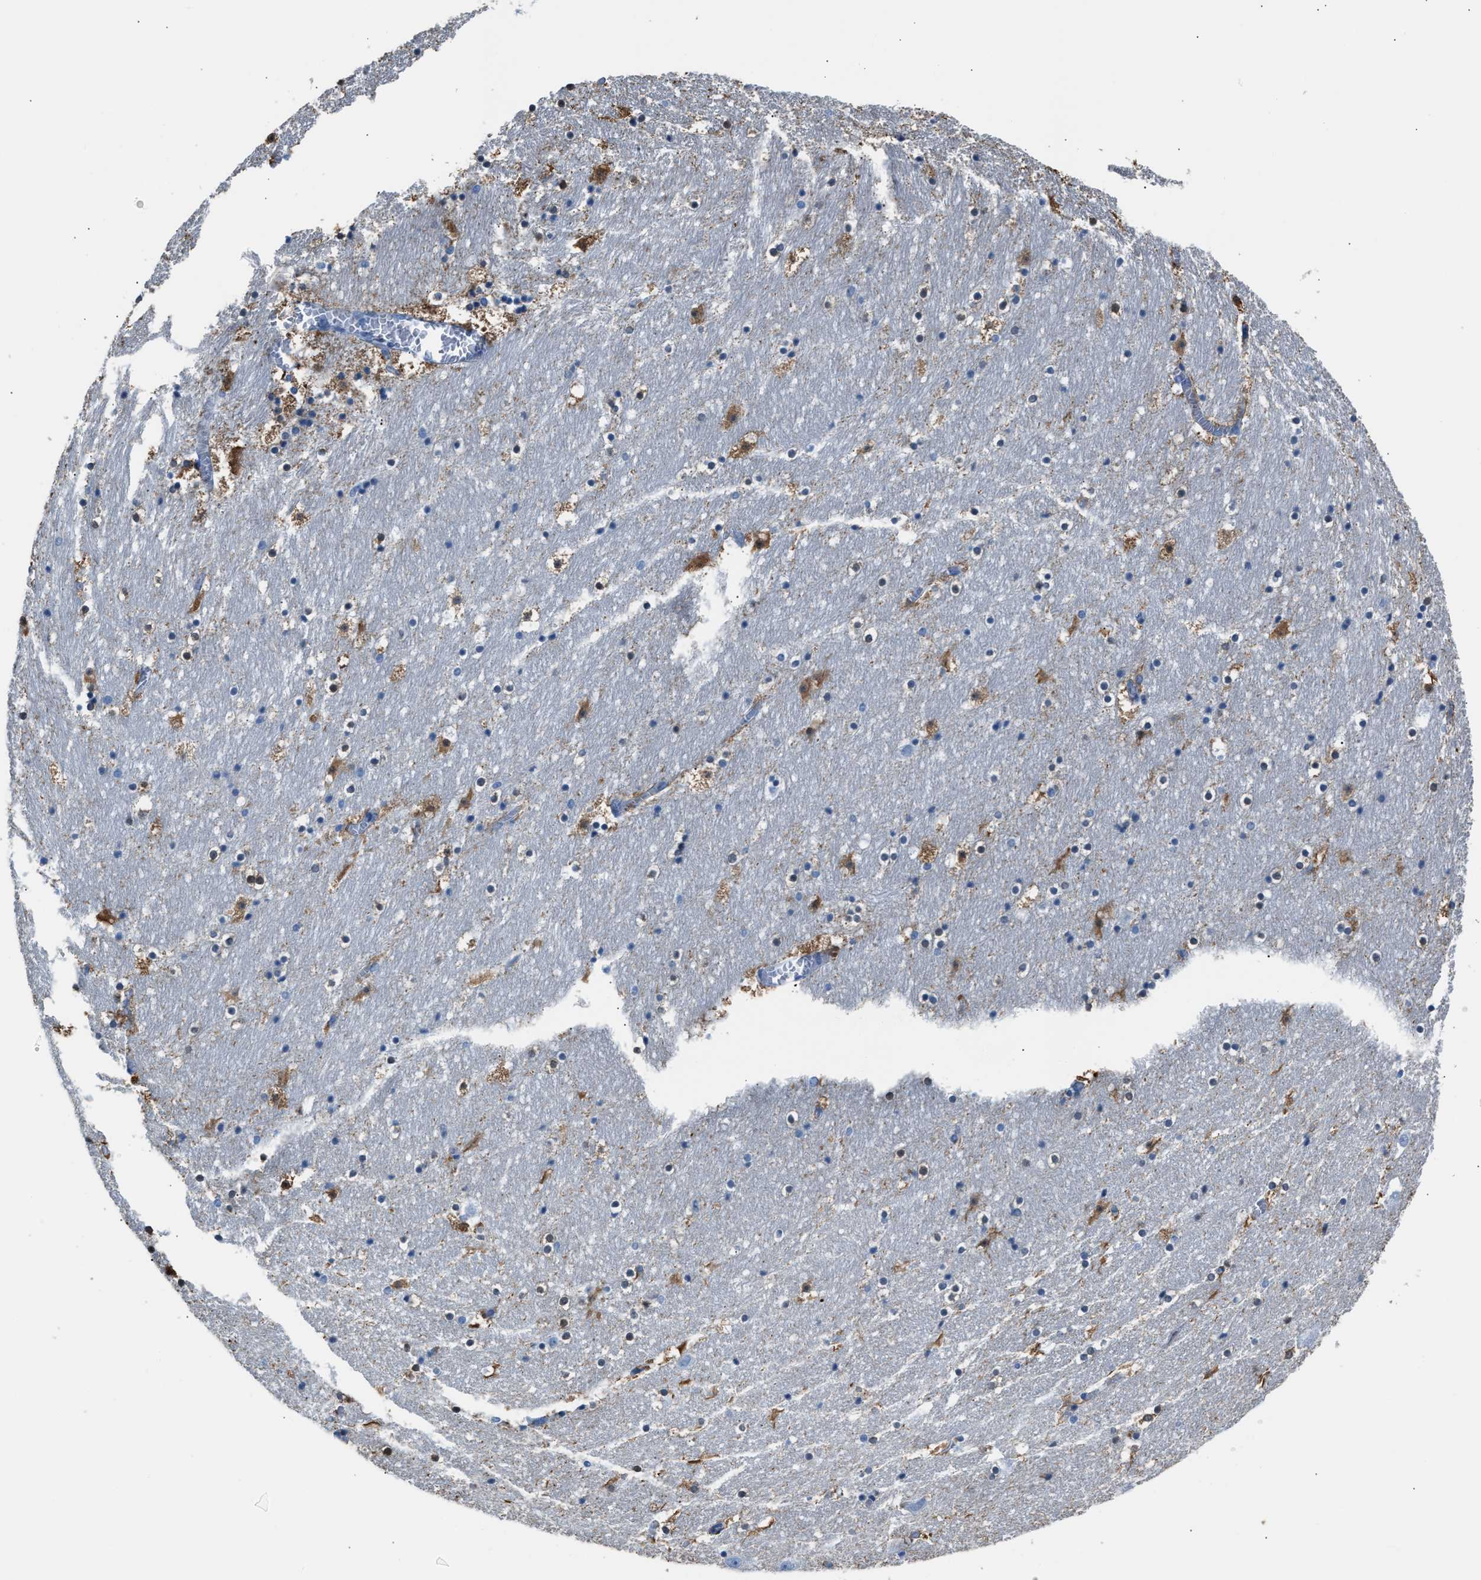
{"staining": {"intensity": "moderate", "quantity": "<25%", "location": "cytoplasmic/membranous,nuclear"}, "tissue": "hippocampus", "cell_type": "Glial cells", "image_type": "normal", "snomed": [{"axis": "morphology", "description": "Normal tissue, NOS"}, {"axis": "topography", "description": "Hippocampus"}], "caption": "Protein staining of unremarkable hippocampus demonstrates moderate cytoplasmic/membranous,nuclear staining in about <25% of glial cells. Immunohistochemistry stains the protein of interest in brown and the nuclei are stained blue.", "gene": "S100P", "patient": {"sex": "male", "age": 45}}